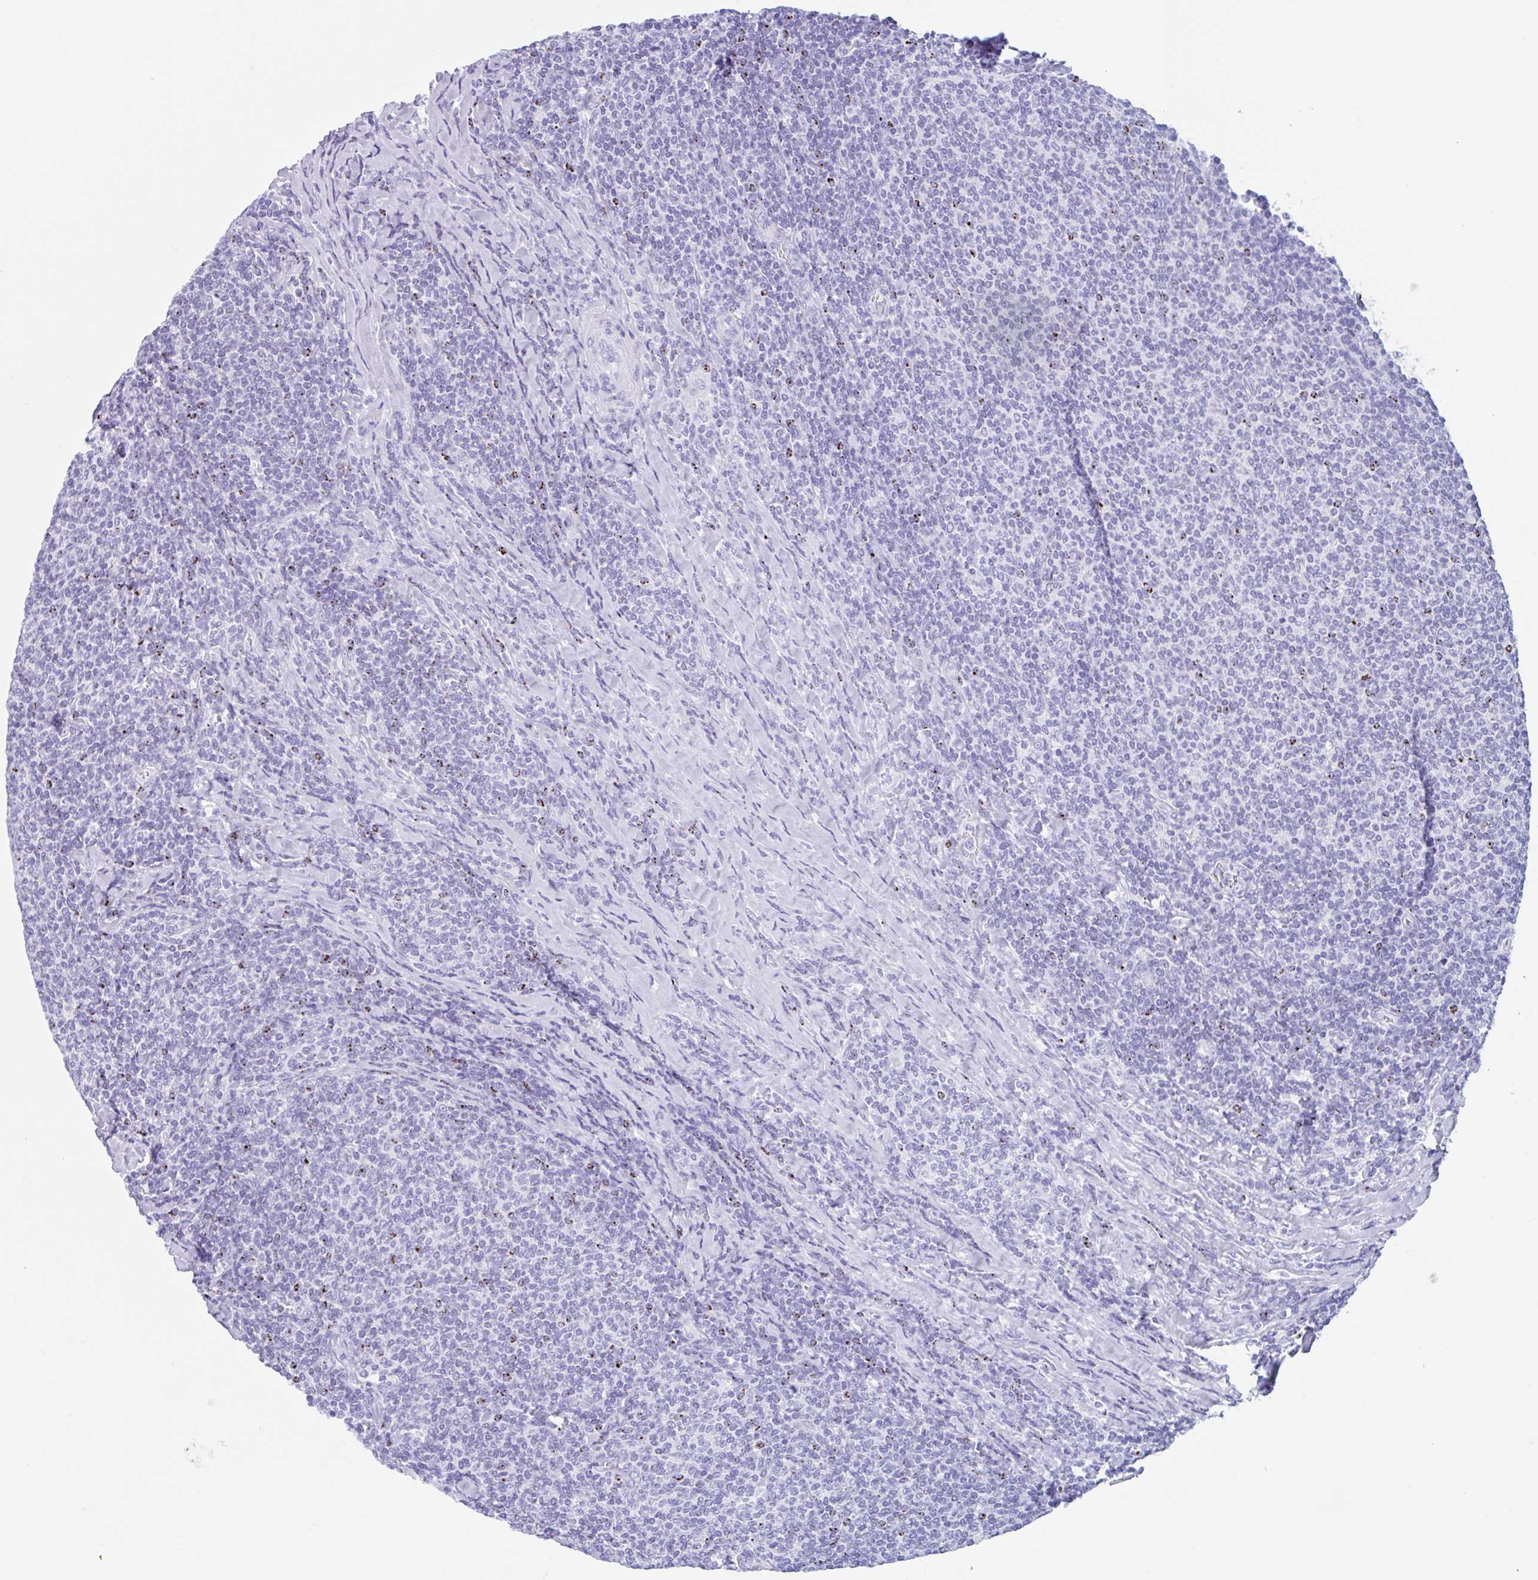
{"staining": {"intensity": "negative", "quantity": "none", "location": "none"}, "tissue": "lymphoma", "cell_type": "Tumor cells", "image_type": "cancer", "snomed": [{"axis": "morphology", "description": "Malignant lymphoma, non-Hodgkin's type, Low grade"}, {"axis": "topography", "description": "Lymph node"}], "caption": "There is no significant expression in tumor cells of malignant lymphoma, non-Hodgkin's type (low-grade).", "gene": "CPTP", "patient": {"sex": "male", "age": 52}}